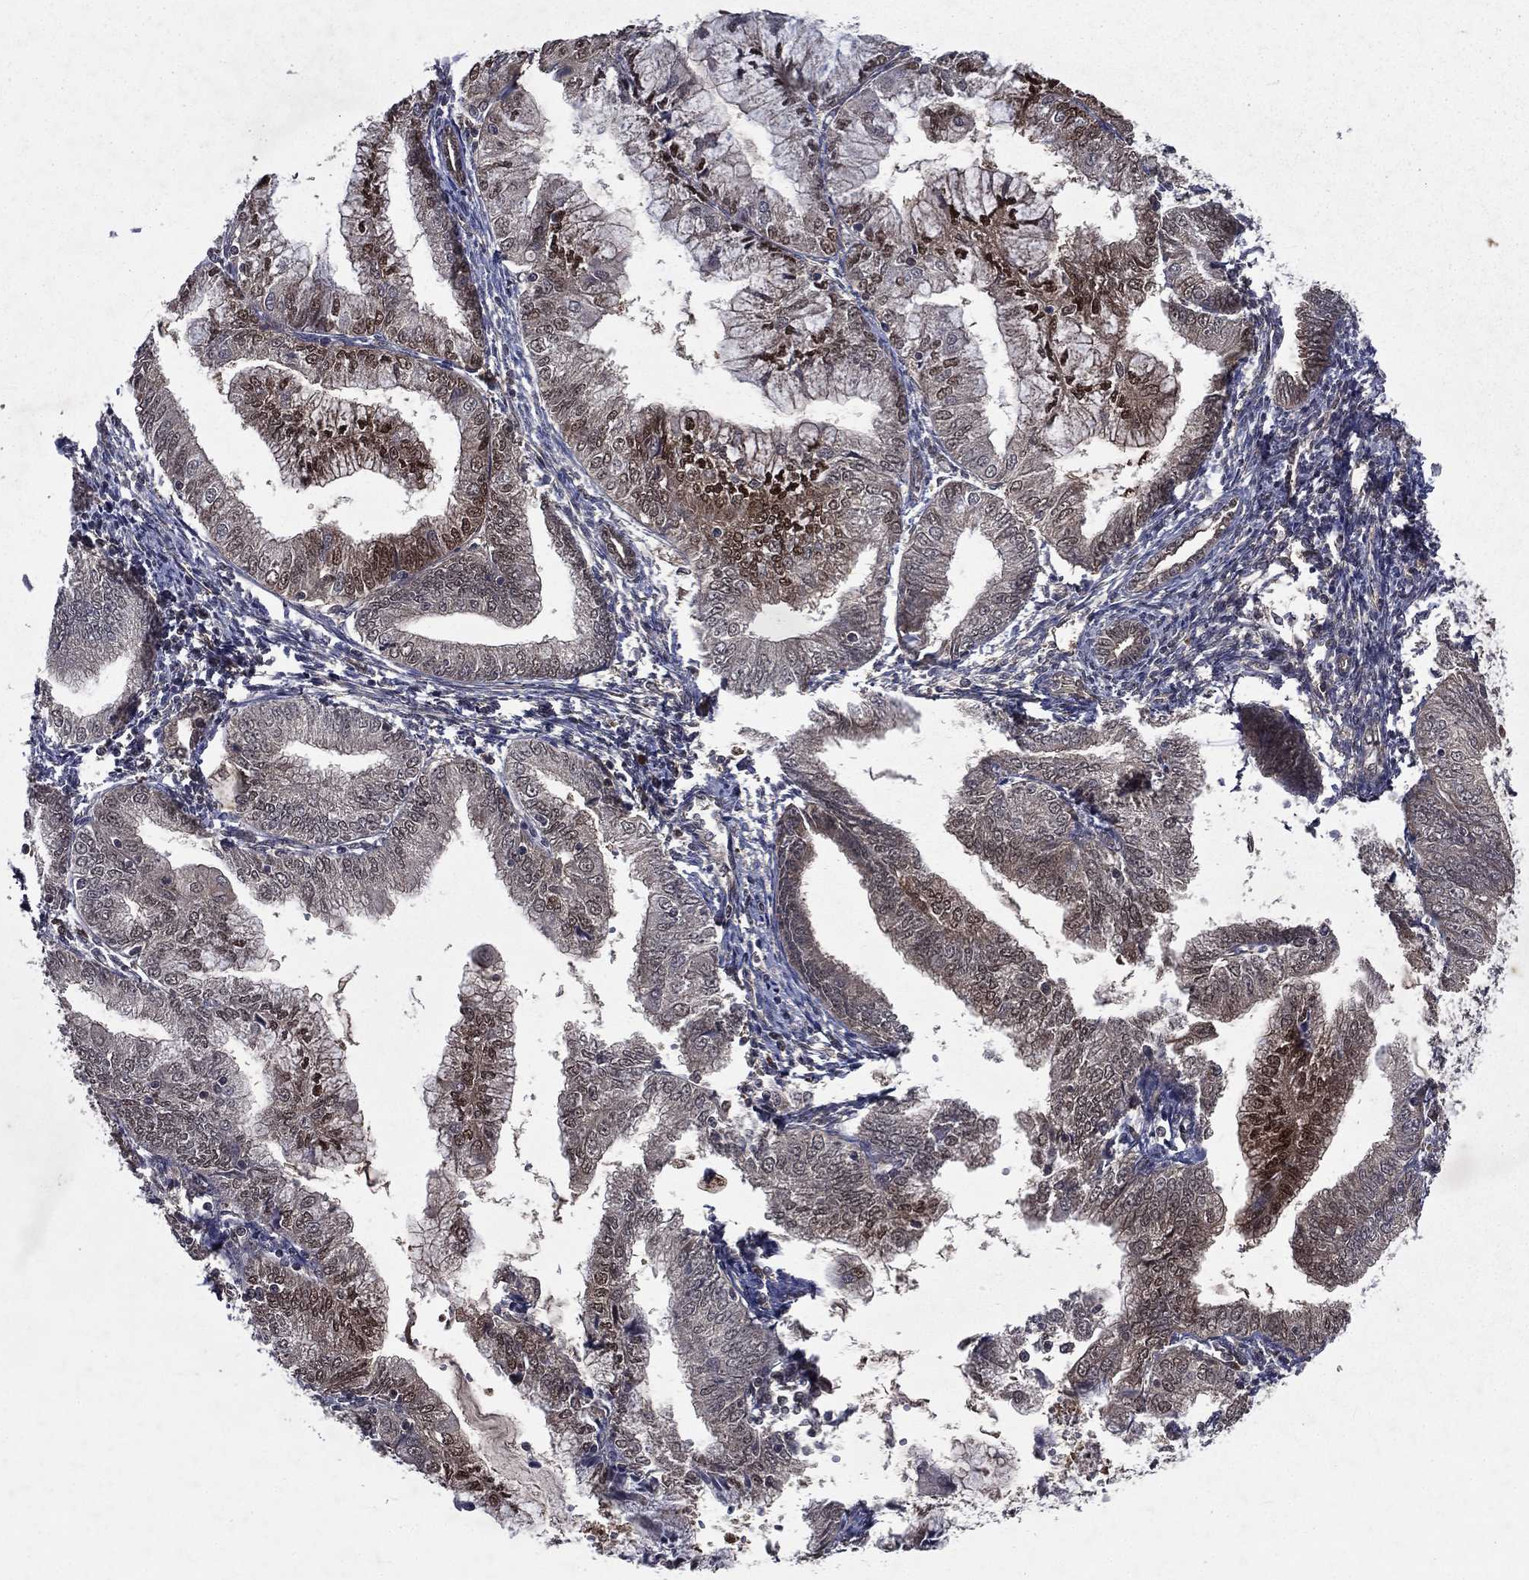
{"staining": {"intensity": "moderate", "quantity": "<25%", "location": "cytoplasmic/membranous,nuclear"}, "tissue": "endometrial cancer", "cell_type": "Tumor cells", "image_type": "cancer", "snomed": [{"axis": "morphology", "description": "Adenocarcinoma, NOS"}, {"axis": "topography", "description": "Endometrium"}], "caption": "Immunohistochemistry (IHC) (DAB (3,3'-diaminobenzidine)) staining of human endometrial cancer reveals moderate cytoplasmic/membranous and nuclear protein staining in approximately <25% of tumor cells.", "gene": "FGD1", "patient": {"sex": "female", "age": 56}}